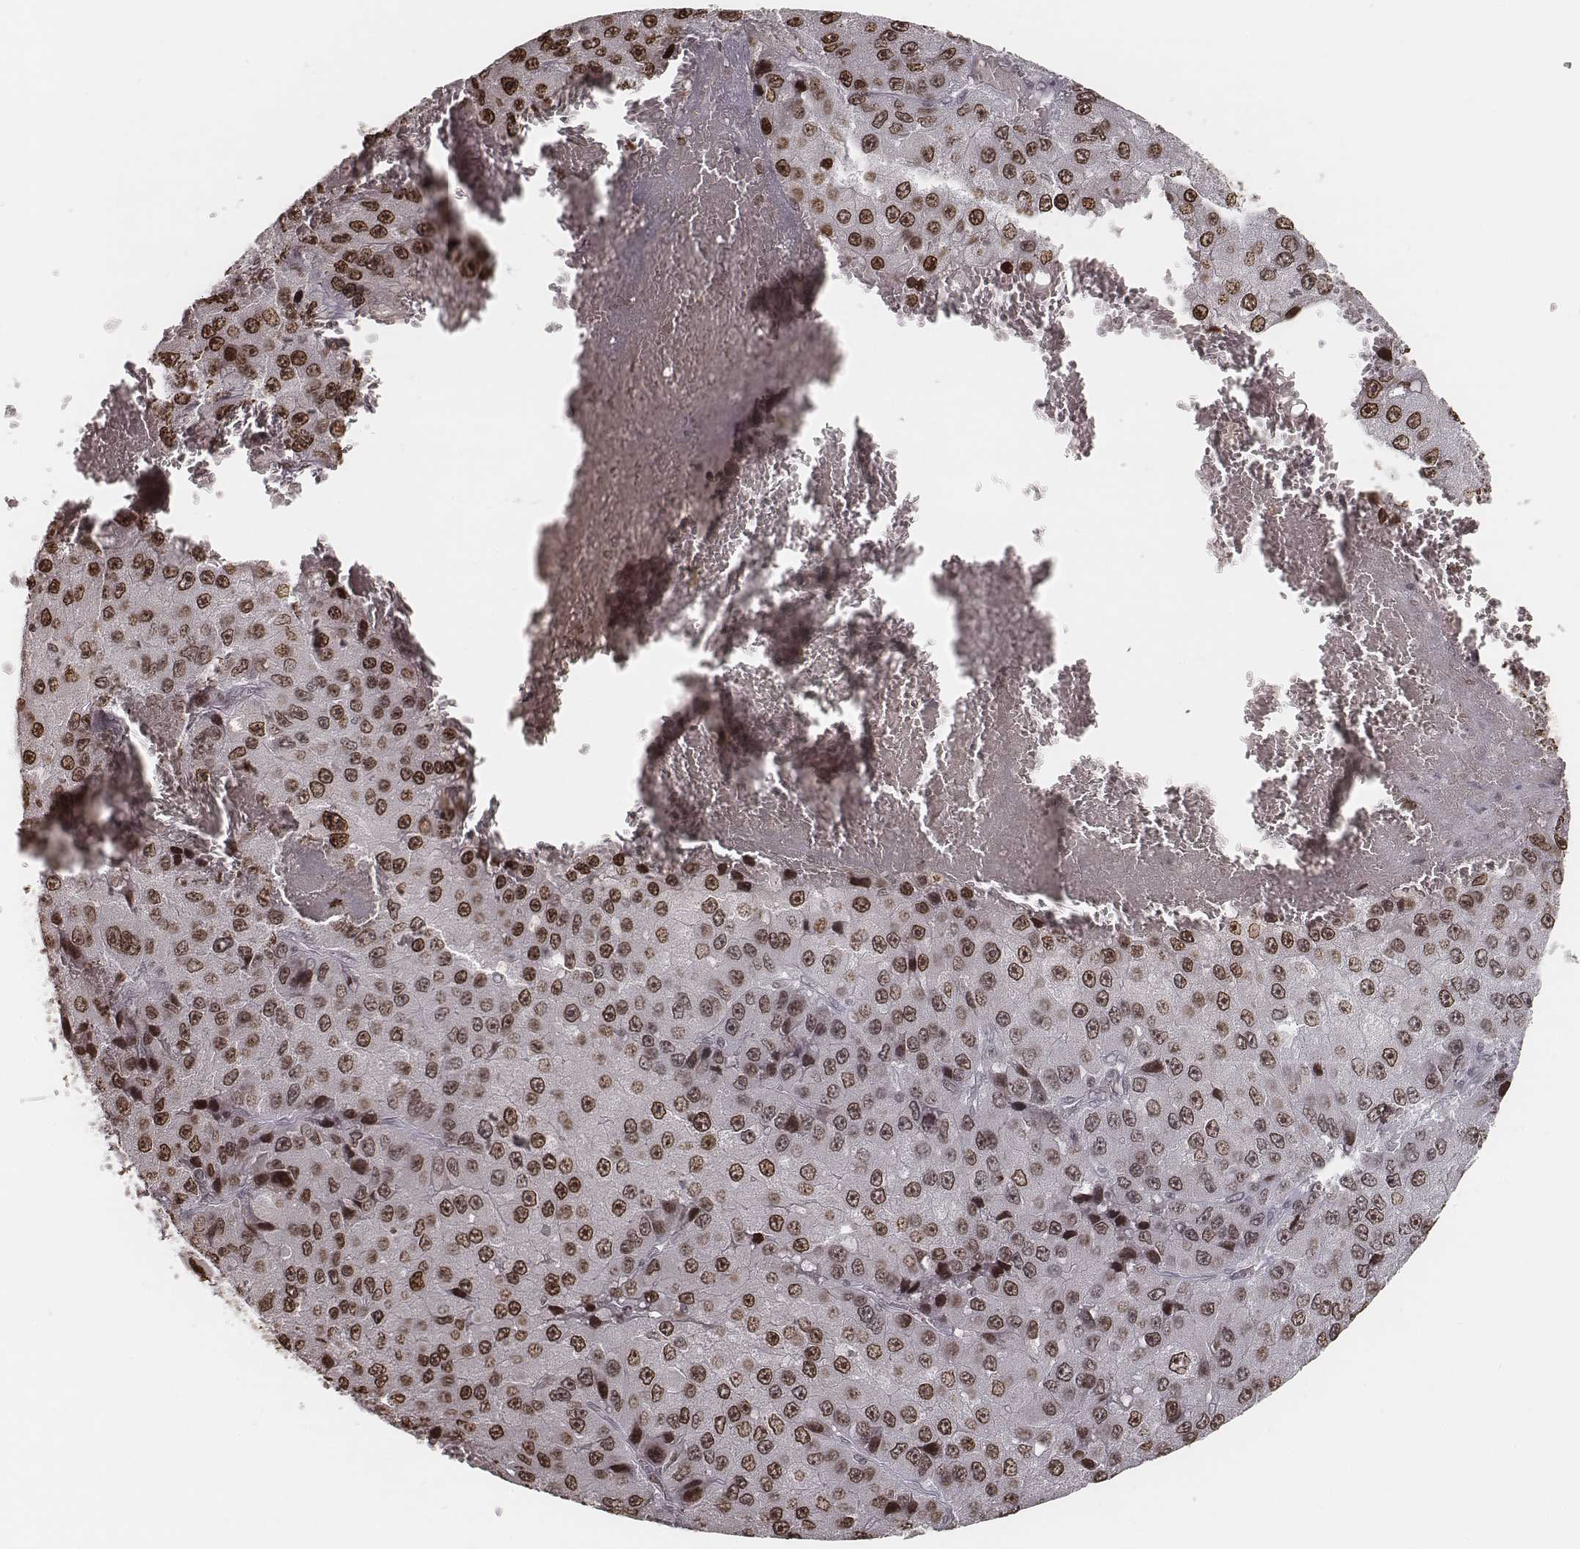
{"staining": {"intensity": "strong", "quantity": ">75%", "location": "nuclear"}, "tissue": "liver cancer", "cell_type": "Tumor cells", "image_type": "cancer", "snomed": [{"axis": "morphology", "description": "Carcinoma, Hepatocellular, NOS"}, {"axis": "topography", "description": "Liver"}], "caption": "Liver cancer (hepatocellular carcinoma) was stained to show a protein in brown. There is high levels of strong nuclear positivity in approximately >75% of tumor cells.", "gene": "HMGA2", "patient": {"sex": "female", "age": 73}}